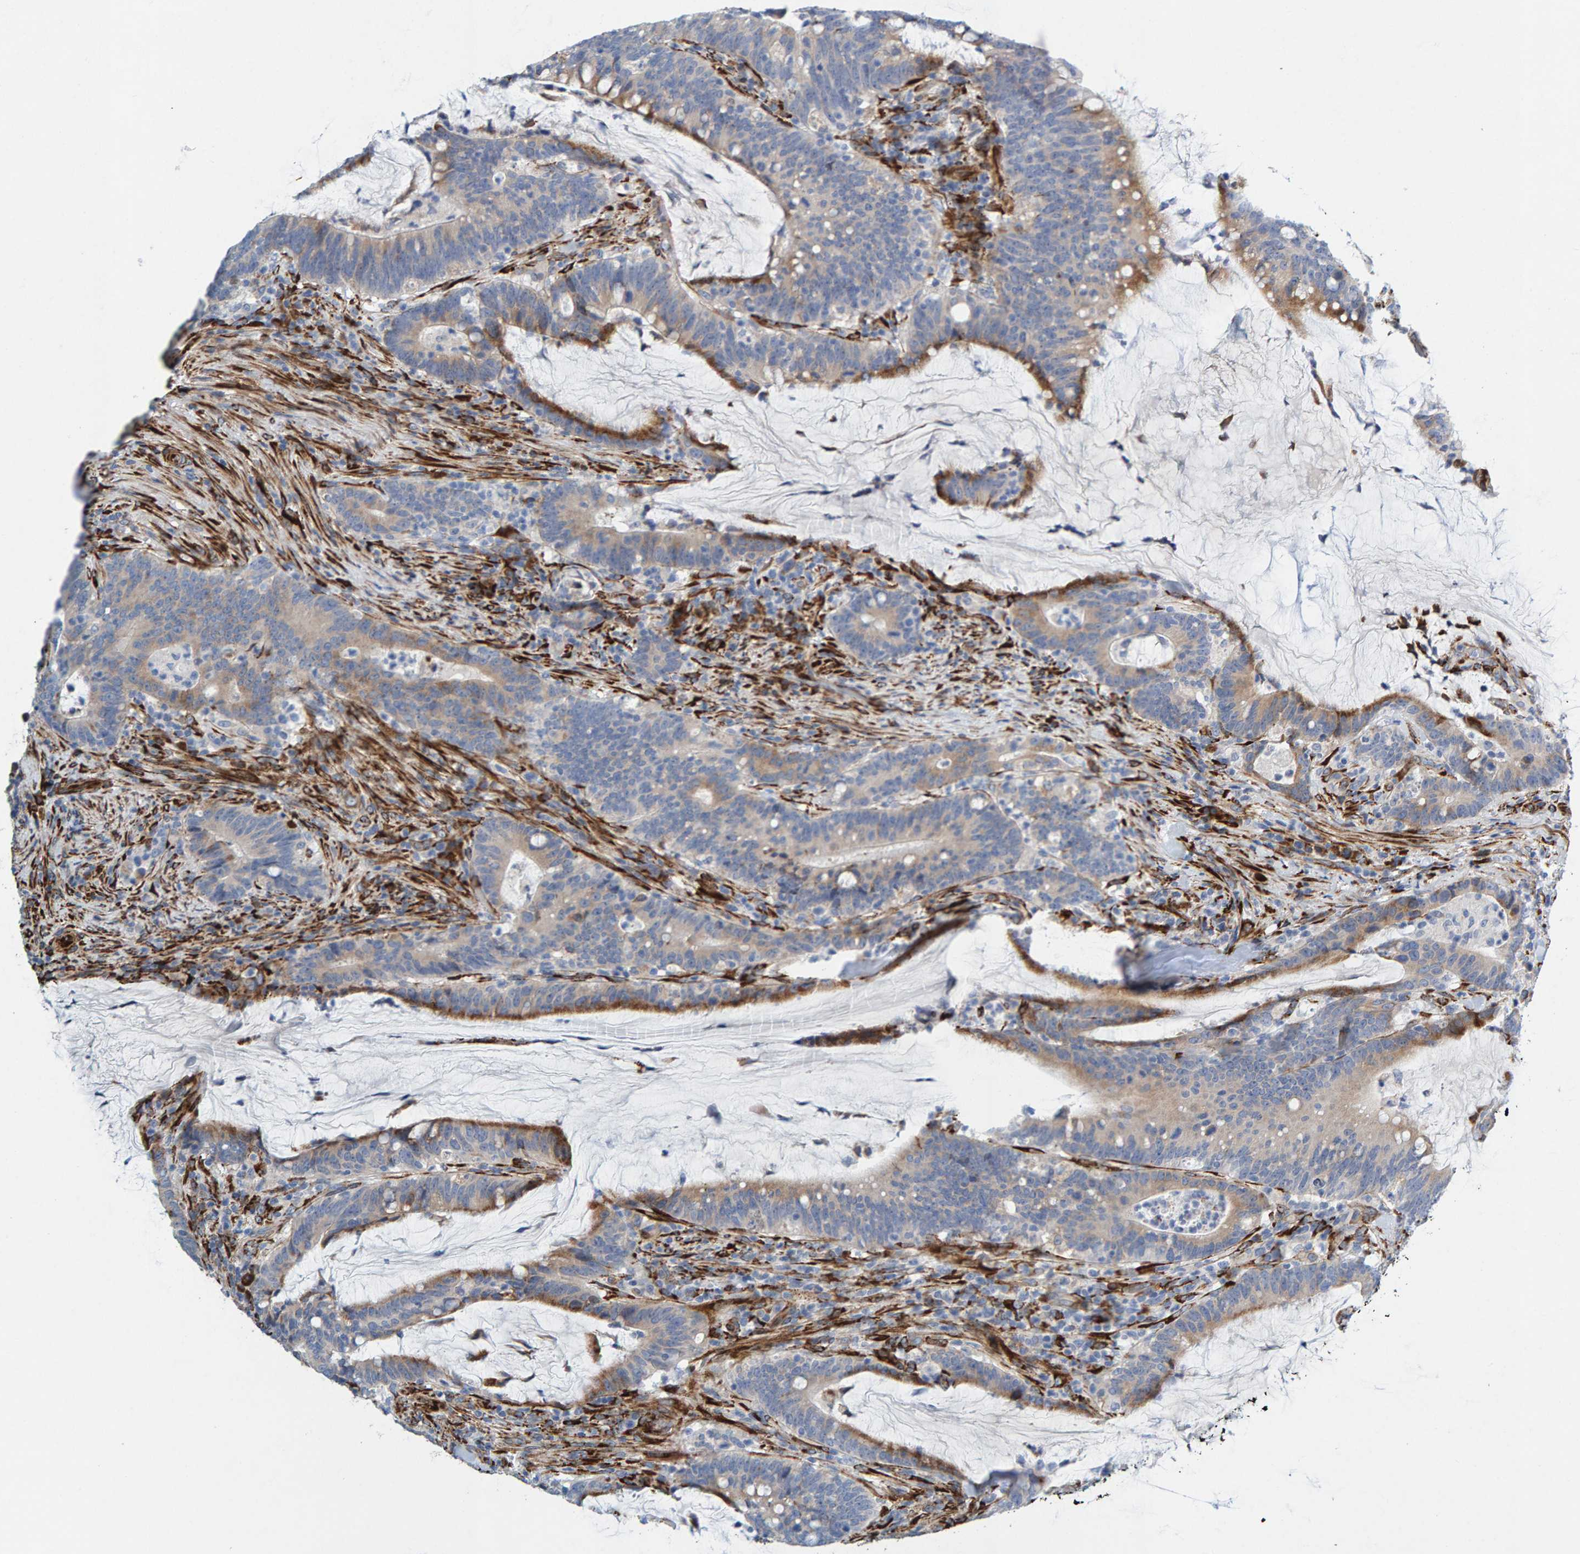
{"staining": {"intensity": "weak", "quantity": "25%-75%", "location": "cytoplasmic/membranous"}, "tissue": "colorectal cancer", "cell_type": "Tumor cells", "image_type": "cancer", "snomed": [{"axis": "morphology", "description": "Adenocarcinoma, NOS"}, {"axis": "topography", "description": "Colon"}], "caption": "High-magnification brightfield microscopy of adenocarcinoma (colorectal) stained with DAB (brown) and counterstained with hematoxylin (blue). tumor cells exhibit weak cytoplasmic/membranous staining is identified in approximately25%-75% of cells.", "gene": "MMP16", "patient": {"sex": "female", "age": 66}}